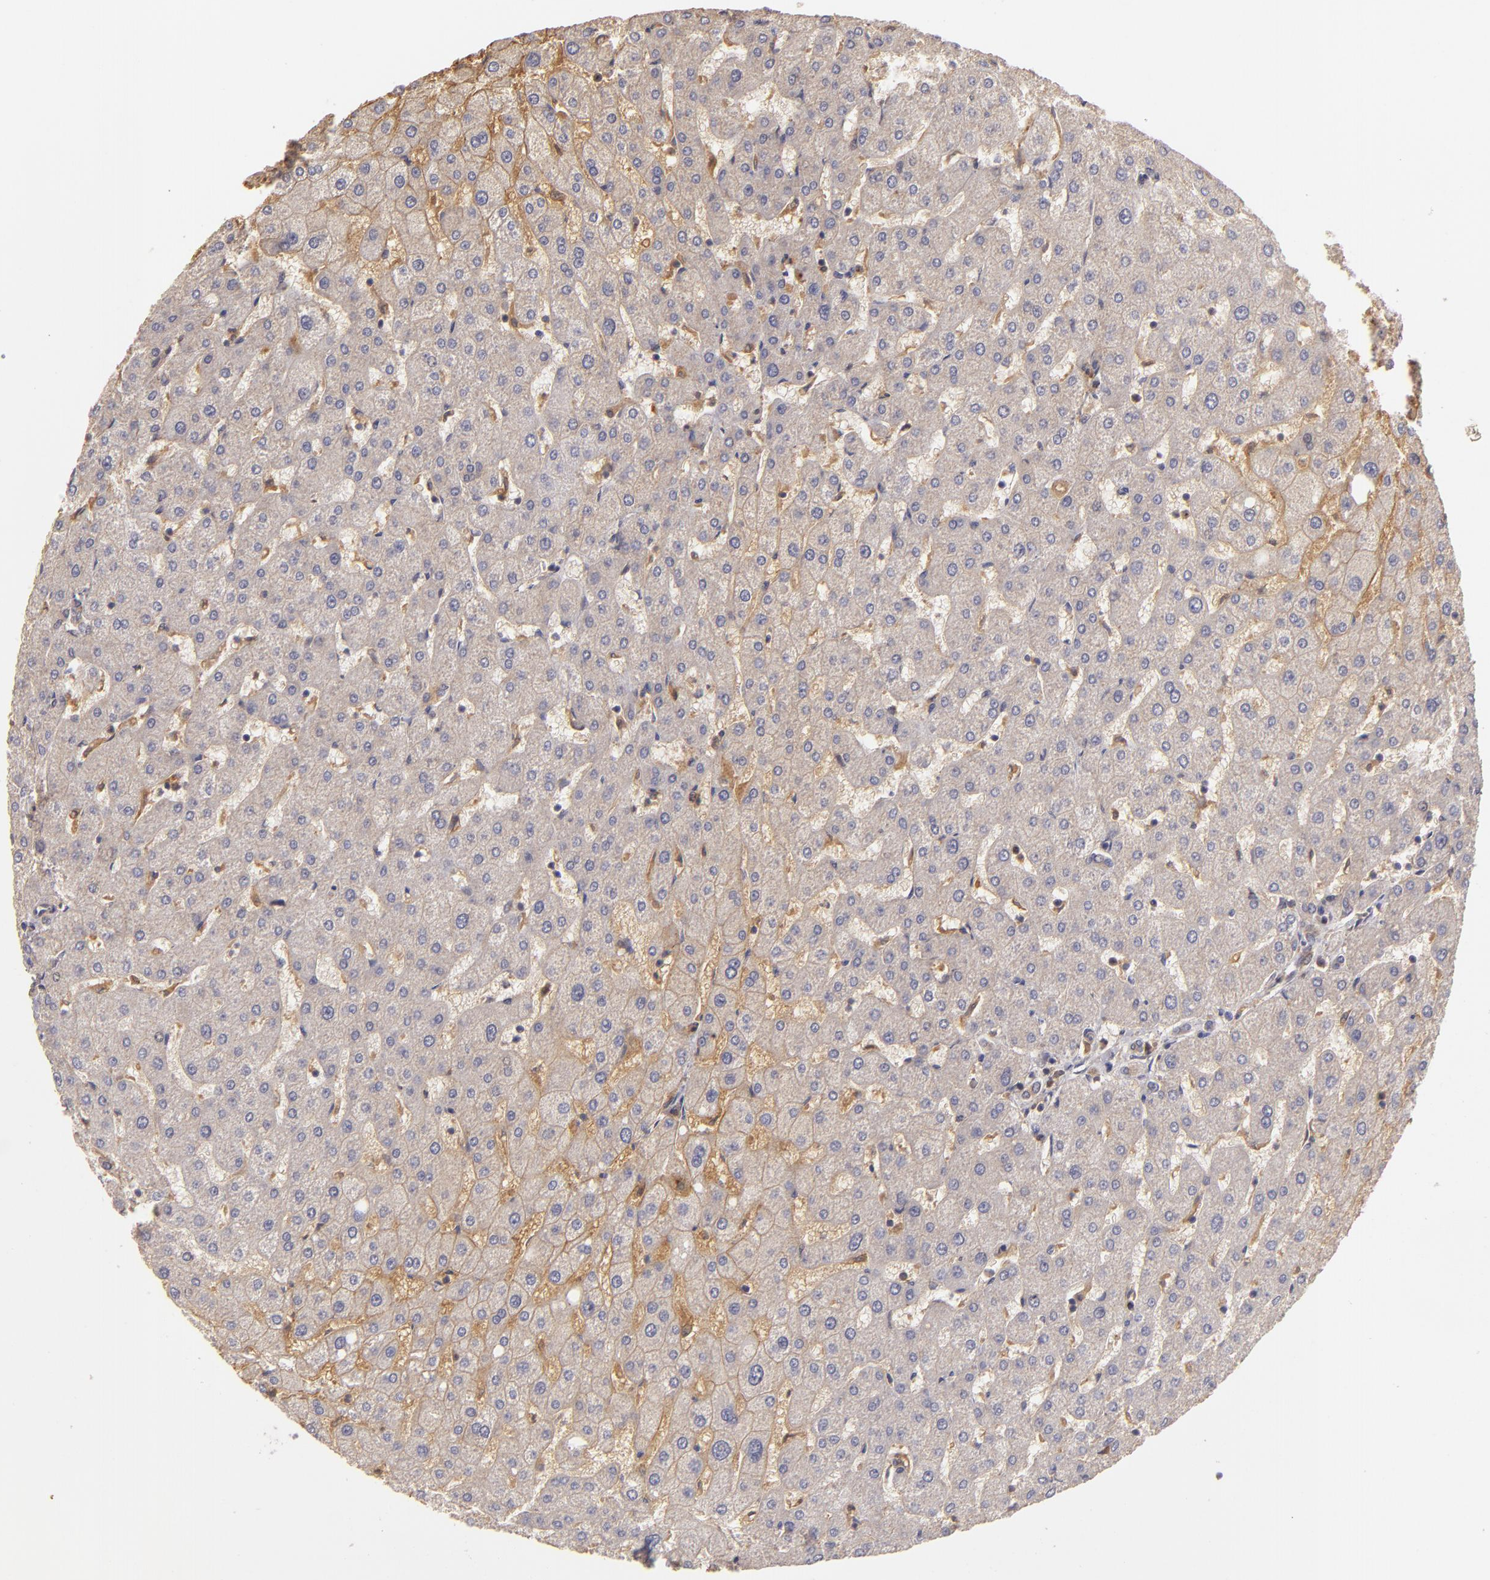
{"staining": {"intensity": "weak", "quantity": ">75%", "location": "cytoplasmic/membranous"}, "tissue": "liver", "cell_type": "Cholangiocytes", "image_type": "normal", "snomed": [{"axis": "morphology", "description": "Normal tissue, NOS"}, {"axis": "topography", "description": "Liver"}], "caption": "Human liver stained for a protein (brown) displays weak cytoplasmic/membranous positive expression in about >75% of cholangiocytes.", "gene": "PRKCD", "patient": {"sex": "male", "age": 67}}